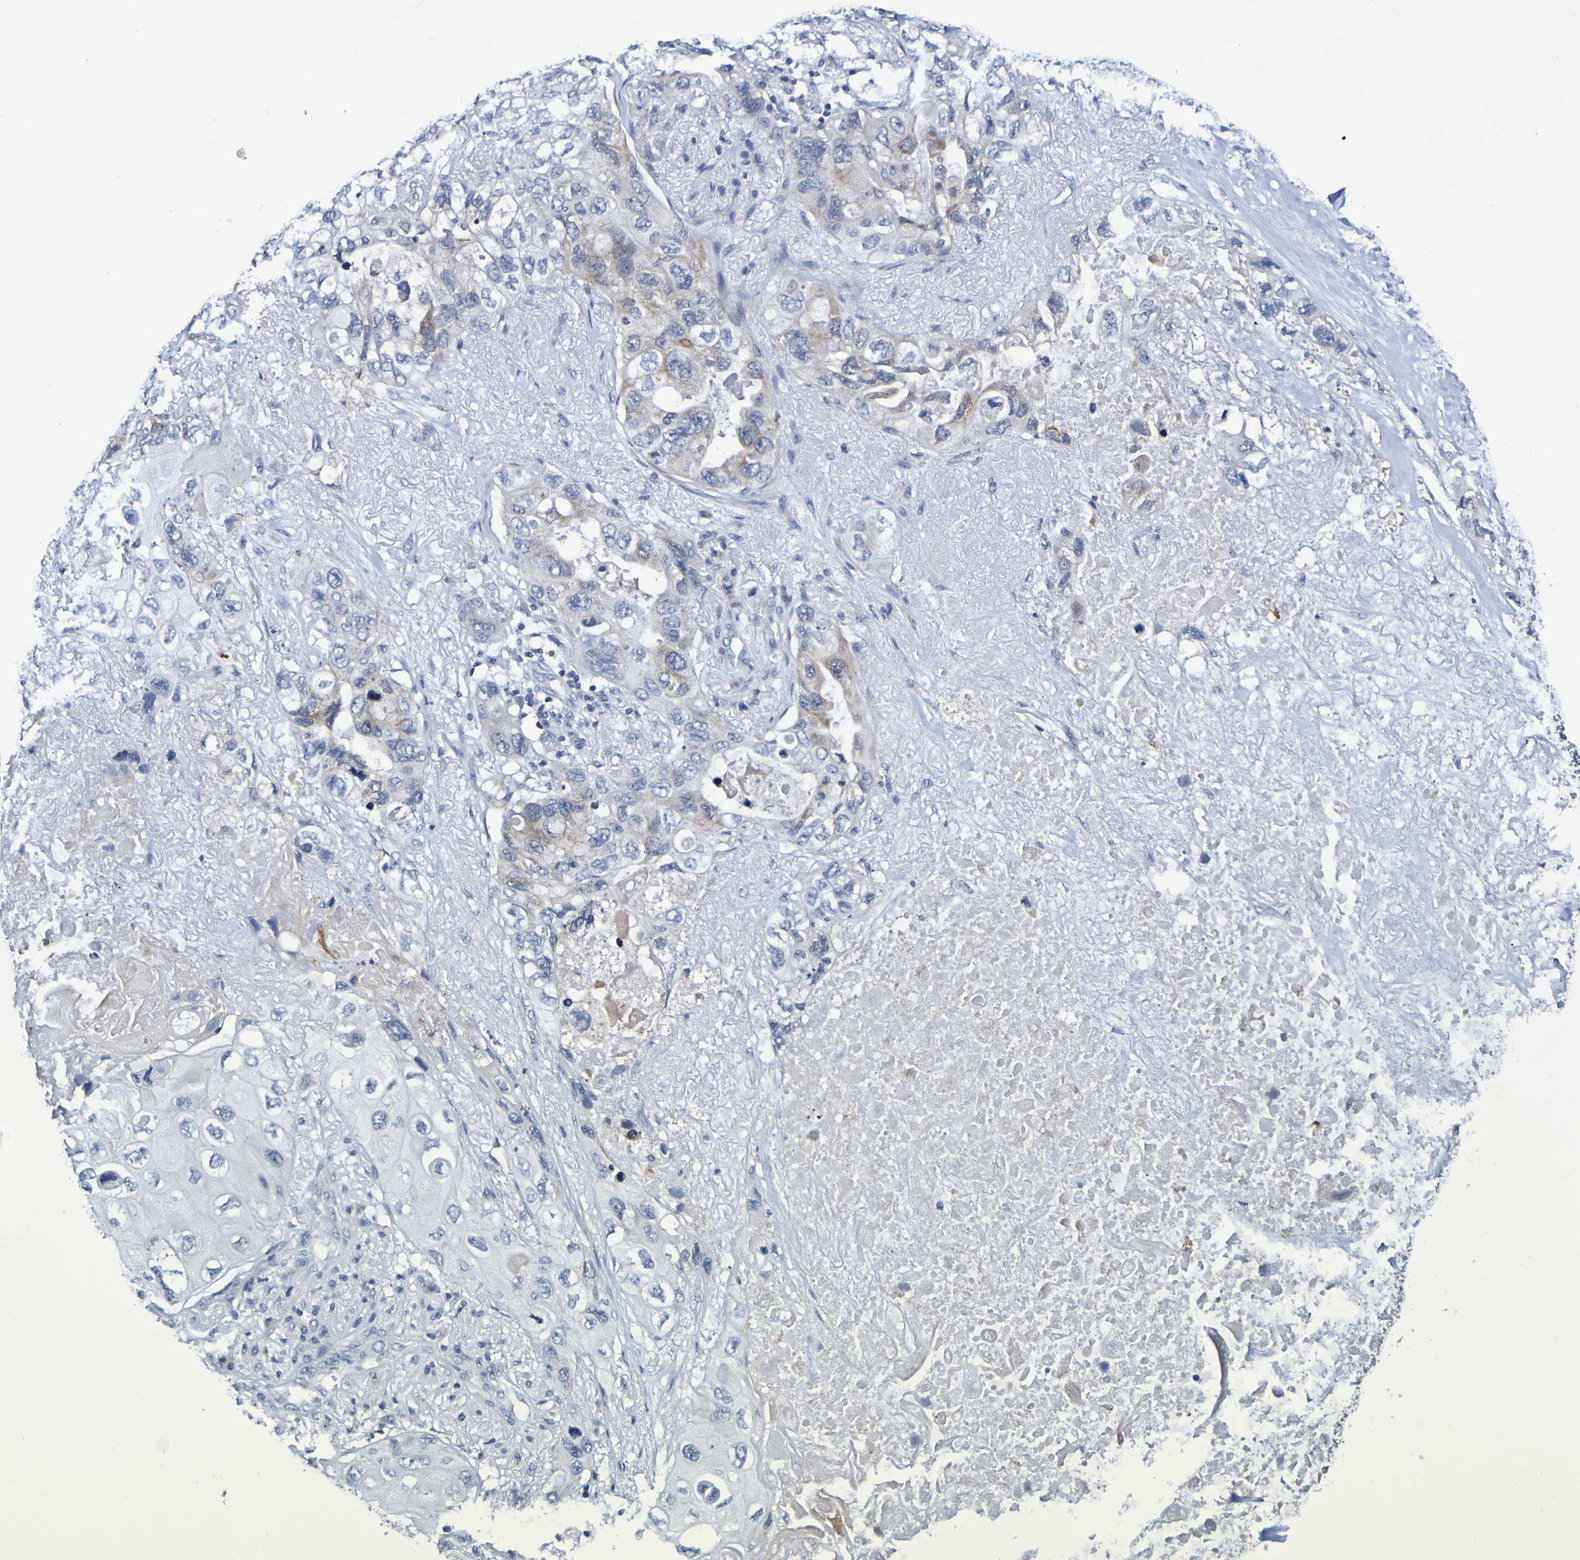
{"staining": {"intensity": "weak", "quantity": "<25%", "location": "cytoplasmic/membranous"}, "tissue": "lung cancer", "cell_type": "Tumor cells", "image_type": "cancer", "snomed": [{"axis": "morphology", "description": "Squamous cell carcinoma, NOS"}, {"axis": "topography", "description": "Lung"}], "caption": "IHC photomicrograph of neoplastic tissue: lung squamous cell carcinoma stained with DAB (3,3'-diaminobenzidine) displays no significant protein positivity in tumor cells. The staining was performed using DAB (3,3'-diaminobenzidine) to visualize the protein expression in brown, while the nuclei were stained in blue with hematoxylin (Magnification: 20x).", "gene": "PTP4A2", "patient": {"sex": "female", "age": 73}}